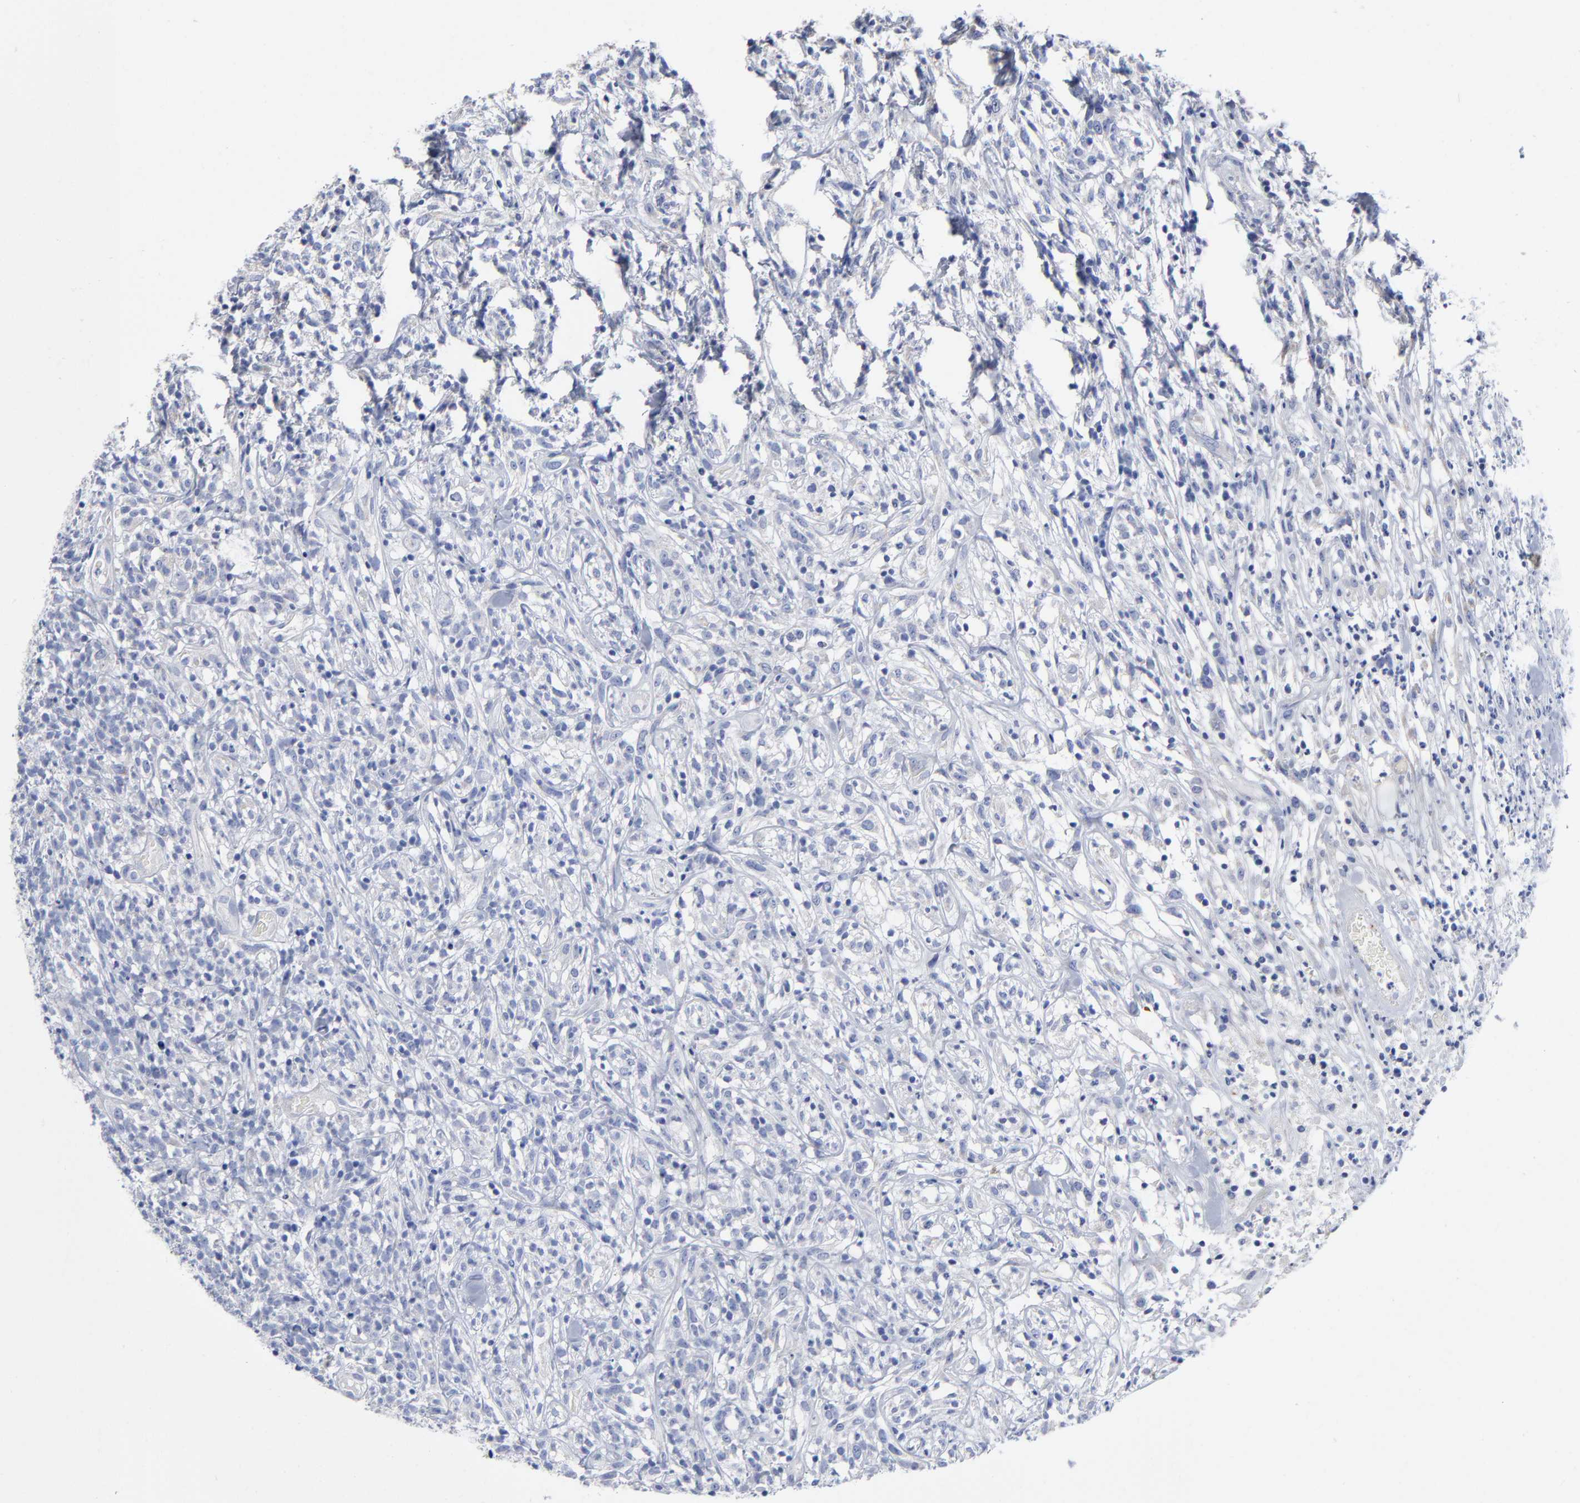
{"staining": {"intensity": "negative", "quantity": "none", "location": "none"}, "tissue": "lymphoma", "cell_type": "Tumor cells", "image_type": "cancer", "snomed": [{"axis": "morphology", "description": "Malignant lymphoma, non-Hodgkin's type, High grade"}, {"axis": "topography", "description": "Lymph node"}], "caption": "A histopathology image of lymphoma stained for a protein displays no brown staining in tumor cells.", "gene": "PTP4A1", "patient": {"sex": "female", "age": 73}}